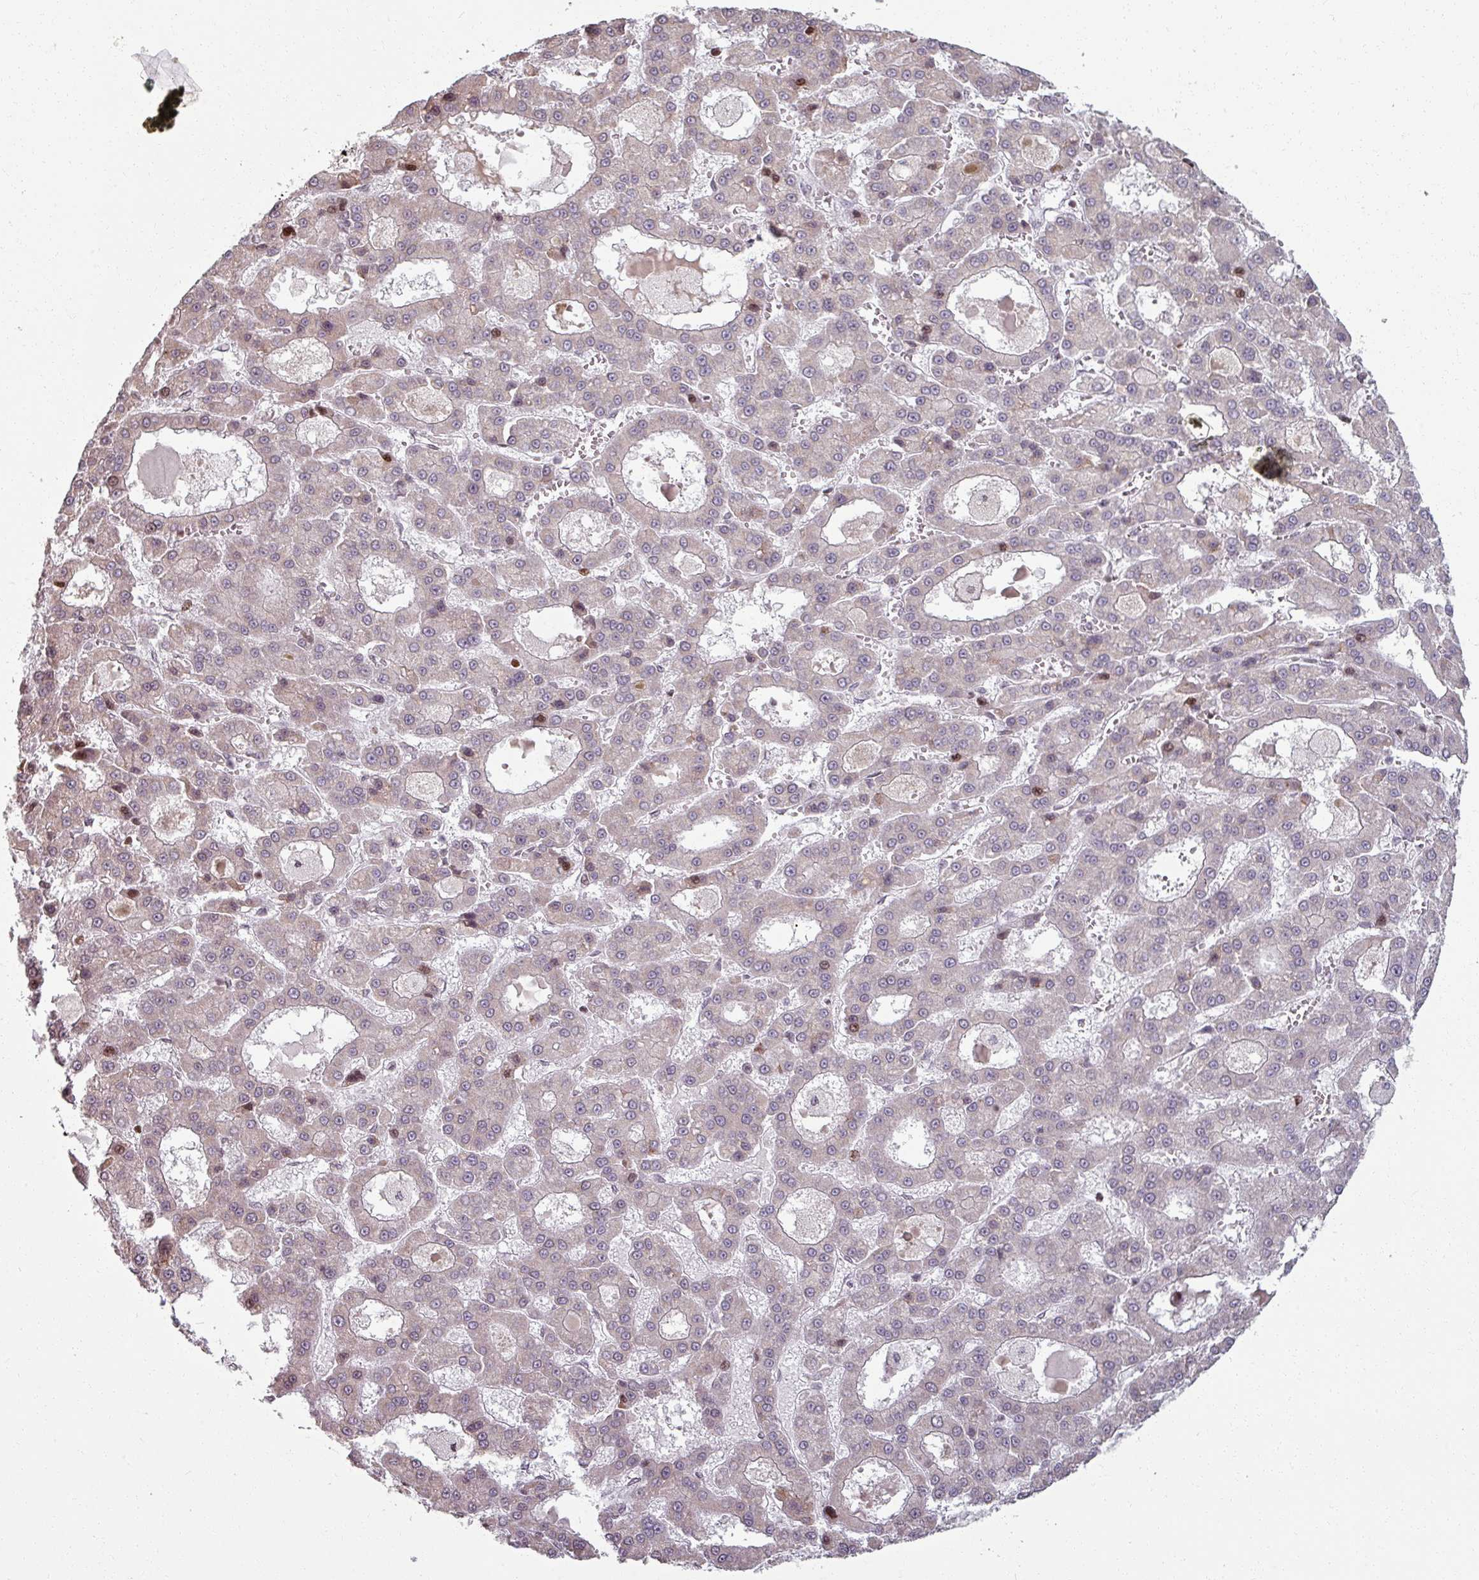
{"staining": {"intensity": "negative", "quantity": "none", "location": "none"}, "tissue": "liver cancer", "cell_type": "Tumor cells", "image_type": "cancer", "snomed": [{"axis": "morphology", "description": "Carcinoma, Hepatocellular, NOS"}, {"axis": "topography", "description": "Liver"}], "caption": "A histopathology image of human liver cancer (hepatocellular carcinoma) is negative for staining in tumor cells.", "gene": "NCOR1", "patient": {"sex": "male", "age": 70}}